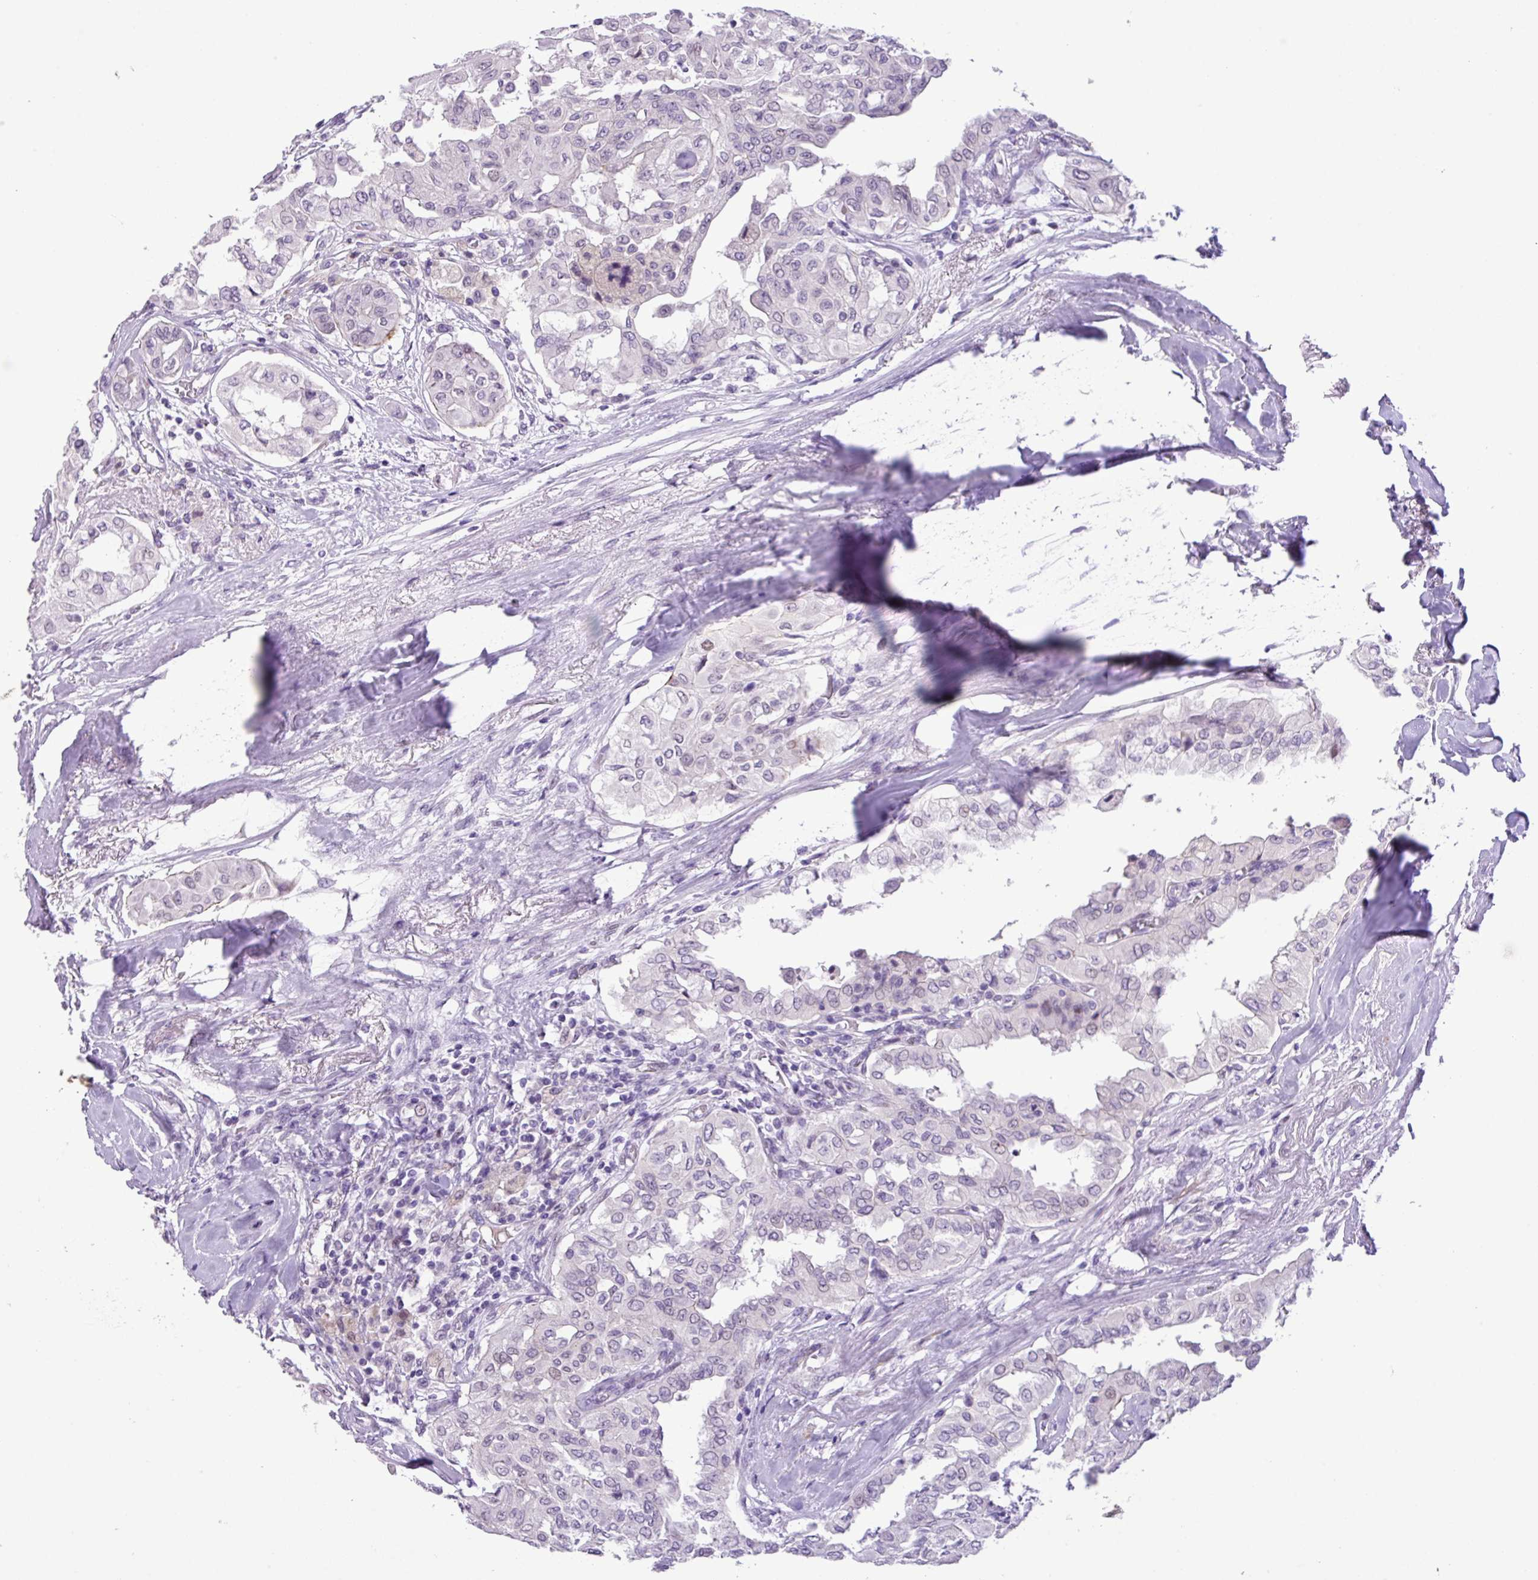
{"staining": {"intensity": "negative", "quantity": "none", "location": "none"}, "tissue": "thyroid cancer", "cell_type": "Tumor cells", "image_type": "cancer", "snomed": [{"axis": "morphology", "description": "Papillary adenocarcinoma, NOS"}, {"axis": "topography", "description": "Thyroid gland"}], "caption": "Immunohistochemistry photomicrograph of thyroid cancer (papillary adenocarcinoma) stained for a protein (brown), which demonstrates no expression in tumor cells.", "gene": "YLPM1", "patient": {"sex": "female", "age": 59}}